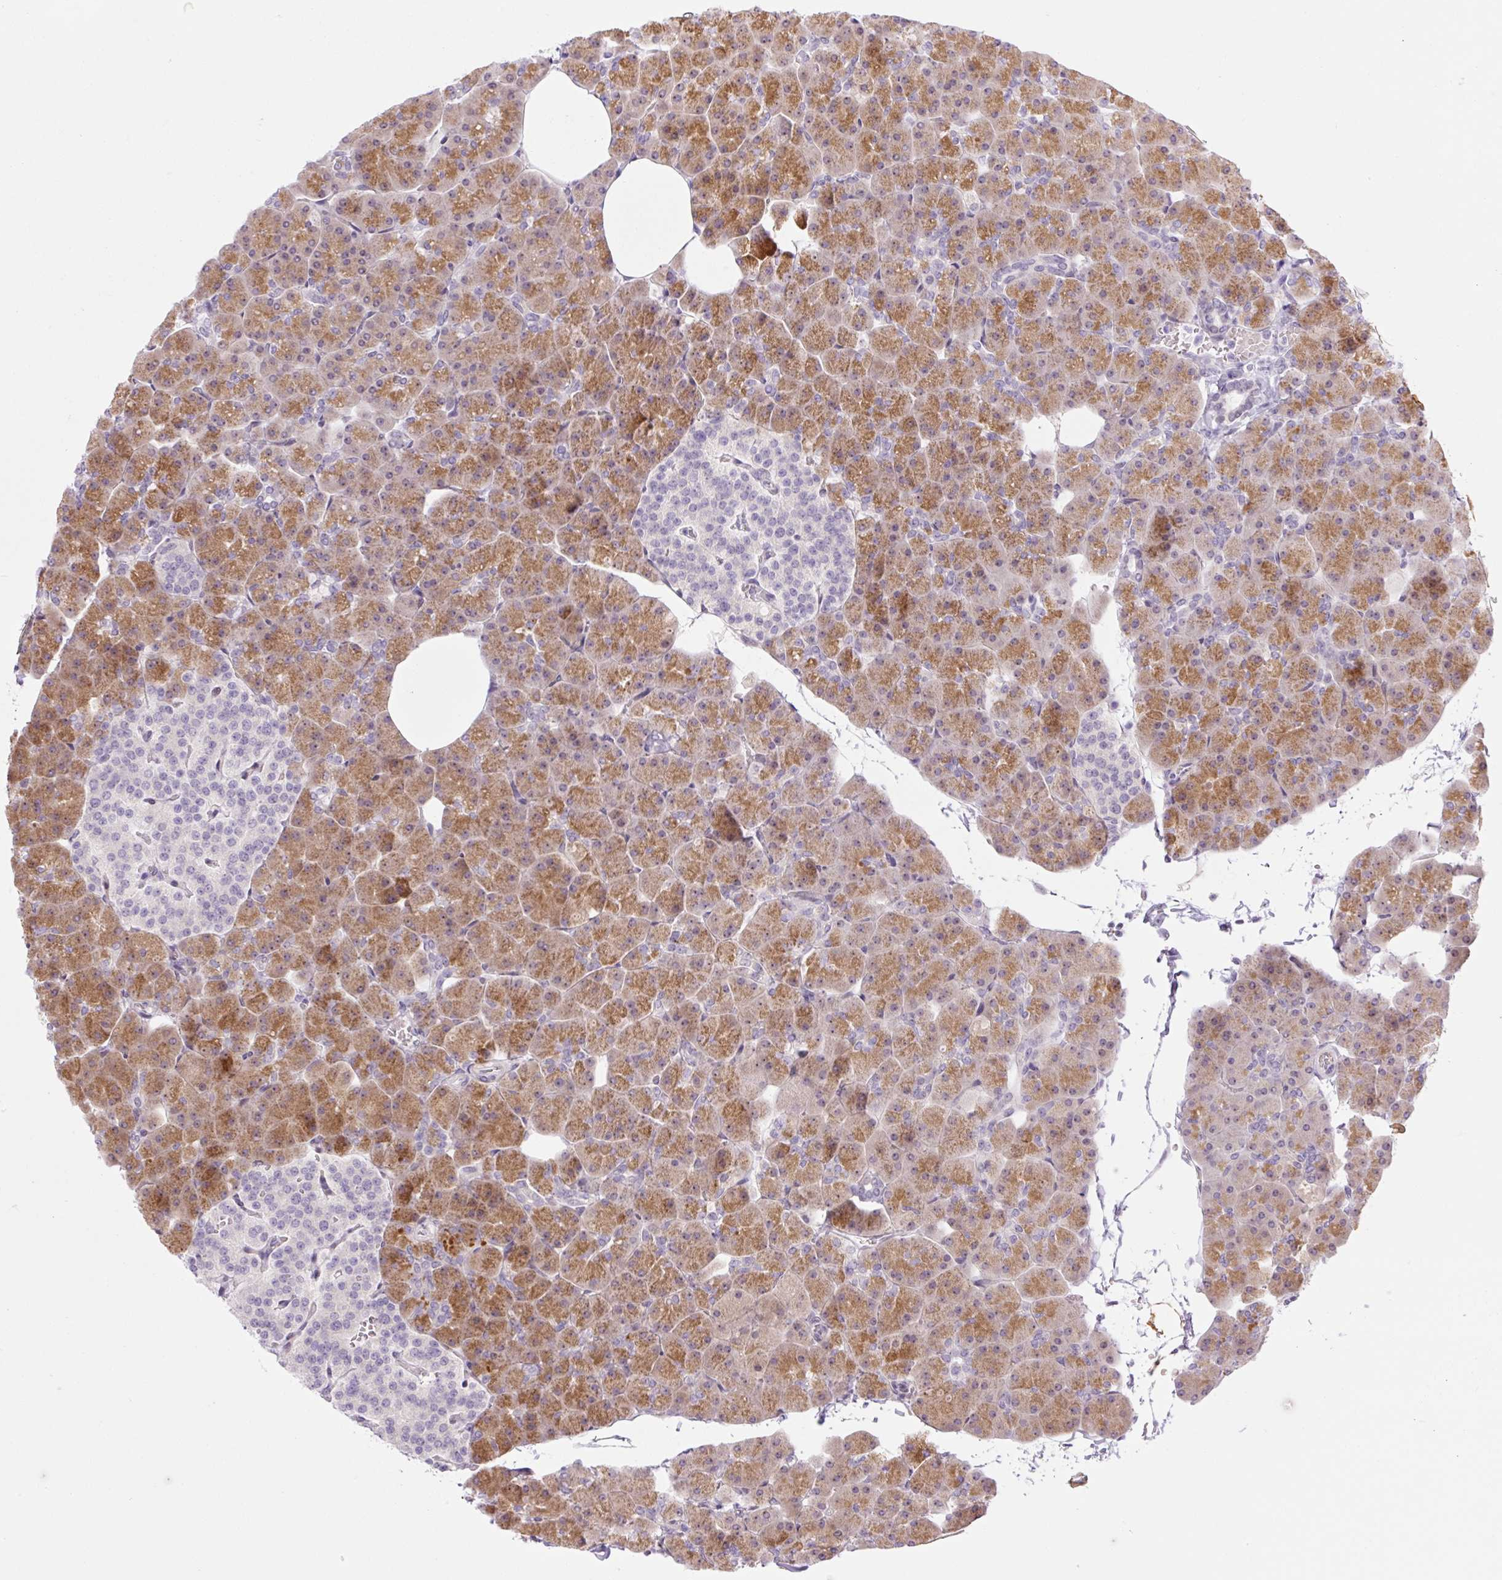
{"staining": {"intensity": "moderate", "quantity": ">75%", "location": "cytoplasmic/membranous"}, "tissue": "pancreas", "cell_type": "Exocrine glandular cells", "image_type": "normal", "snomed": [{"axis": "morphology", "description": "Normal tissue, NOS"}, {"axis": "topography", "description": "Pancreas"}], "caption": "An IHC image of unremarkable tissue is shown. Protein staining in brown highlights moderate cytoplasmic/membranous positivity in pancreas within exocrine glandular cells. Immunohistochemistry (ihc) stains the protein in brown and the nuclei are stained blue.", "gene": "ENSG00000268750", "patient": {"sex": "male", "age": 35}}